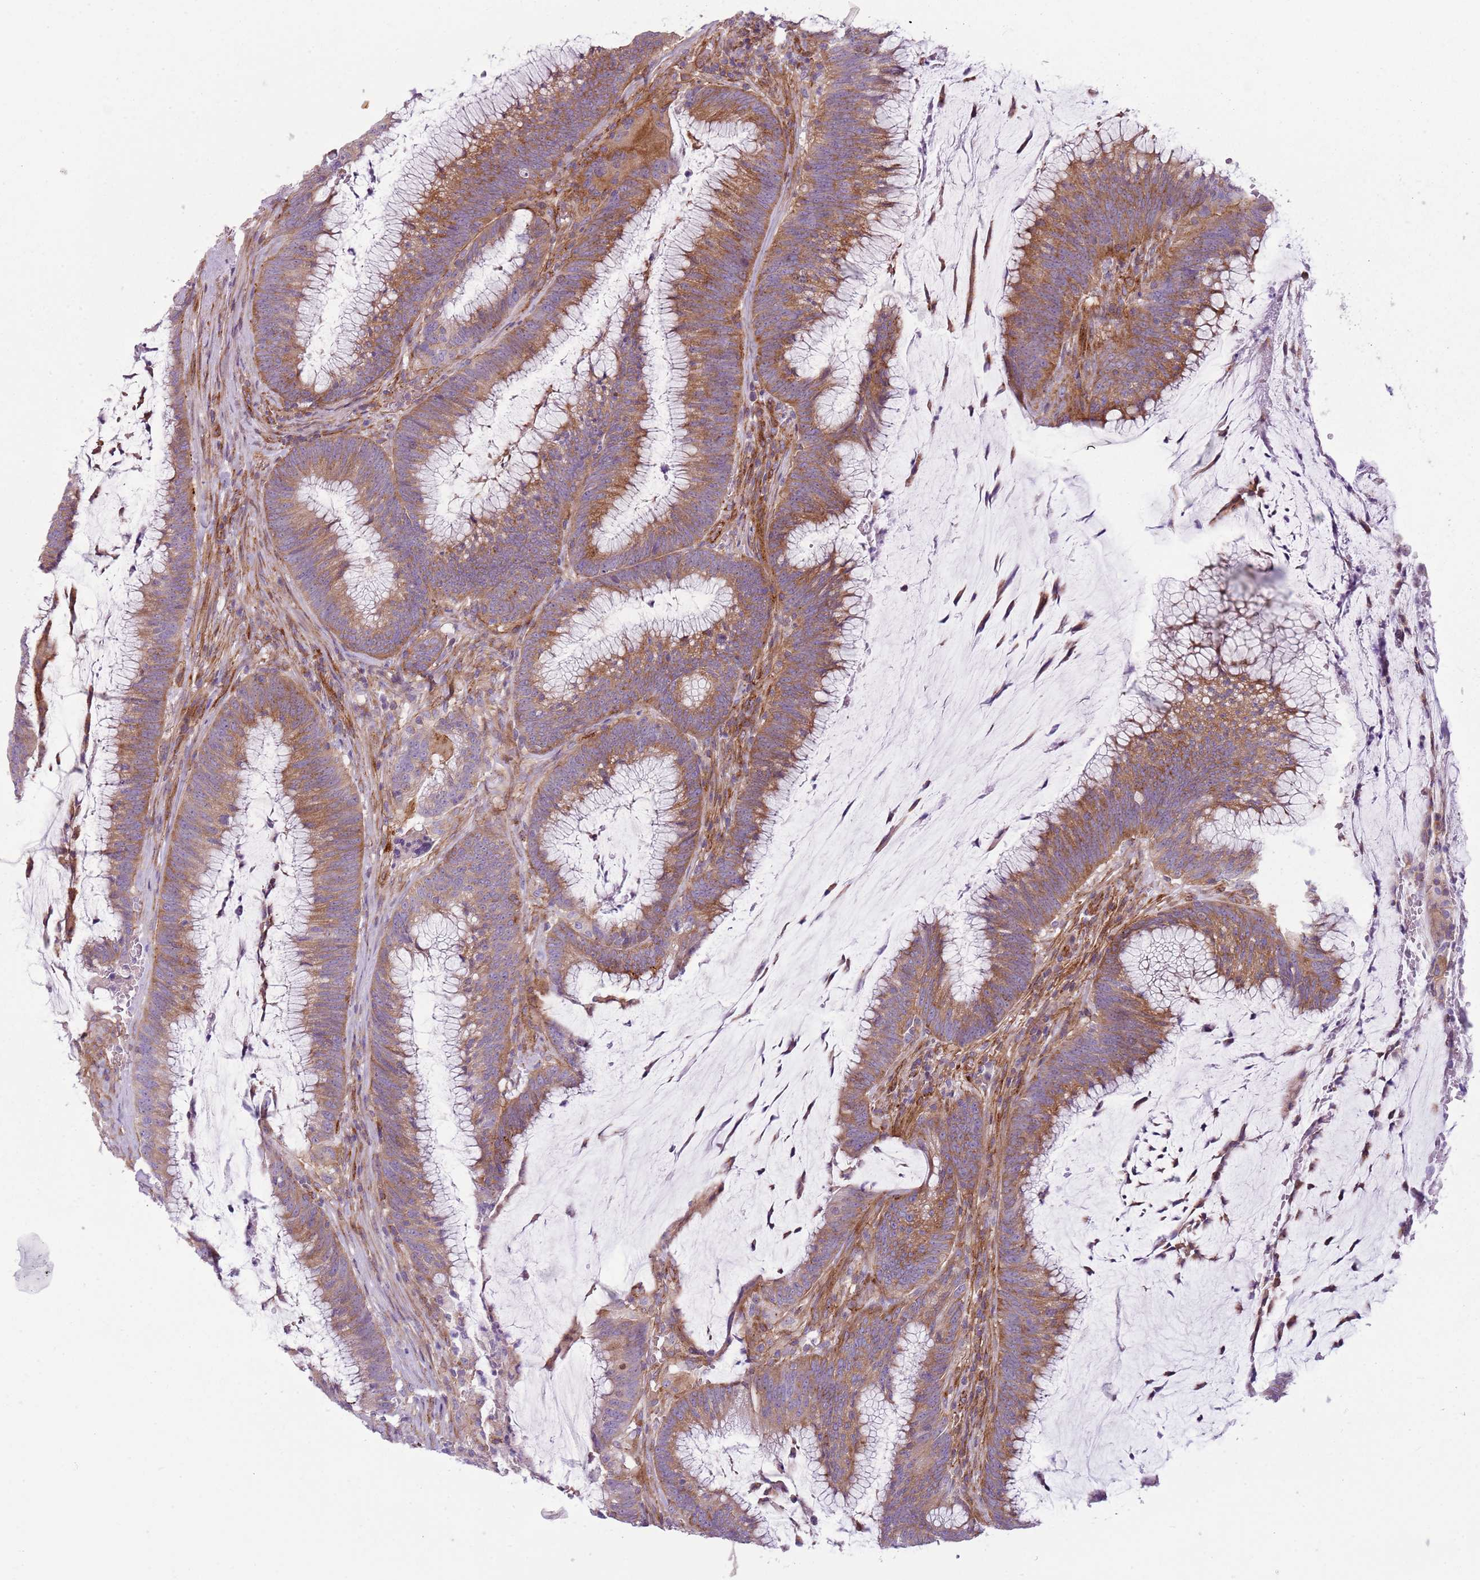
{"staining": {"intensity": "moderate", "quantity": ">75%", "location": "cytoplasmic/membranous"}, "tissue": "colorectal cancer", "cell_type": "Tumor cells", "image_type": "cancer", "snomed": [{"axis": "morphology", "description": "Adenocarcinoma, NOS"}, {"axis": "topography", "description": "Rectum"}], "caption": "Immunohistochemical staining of human adenocarcinoma (colorectal) displays moderate cytoplasmic/membranous protein staining in about >75% of tumor cells.", "gene": "SNX1", "patient": {"sex": "female", "age": 77}}